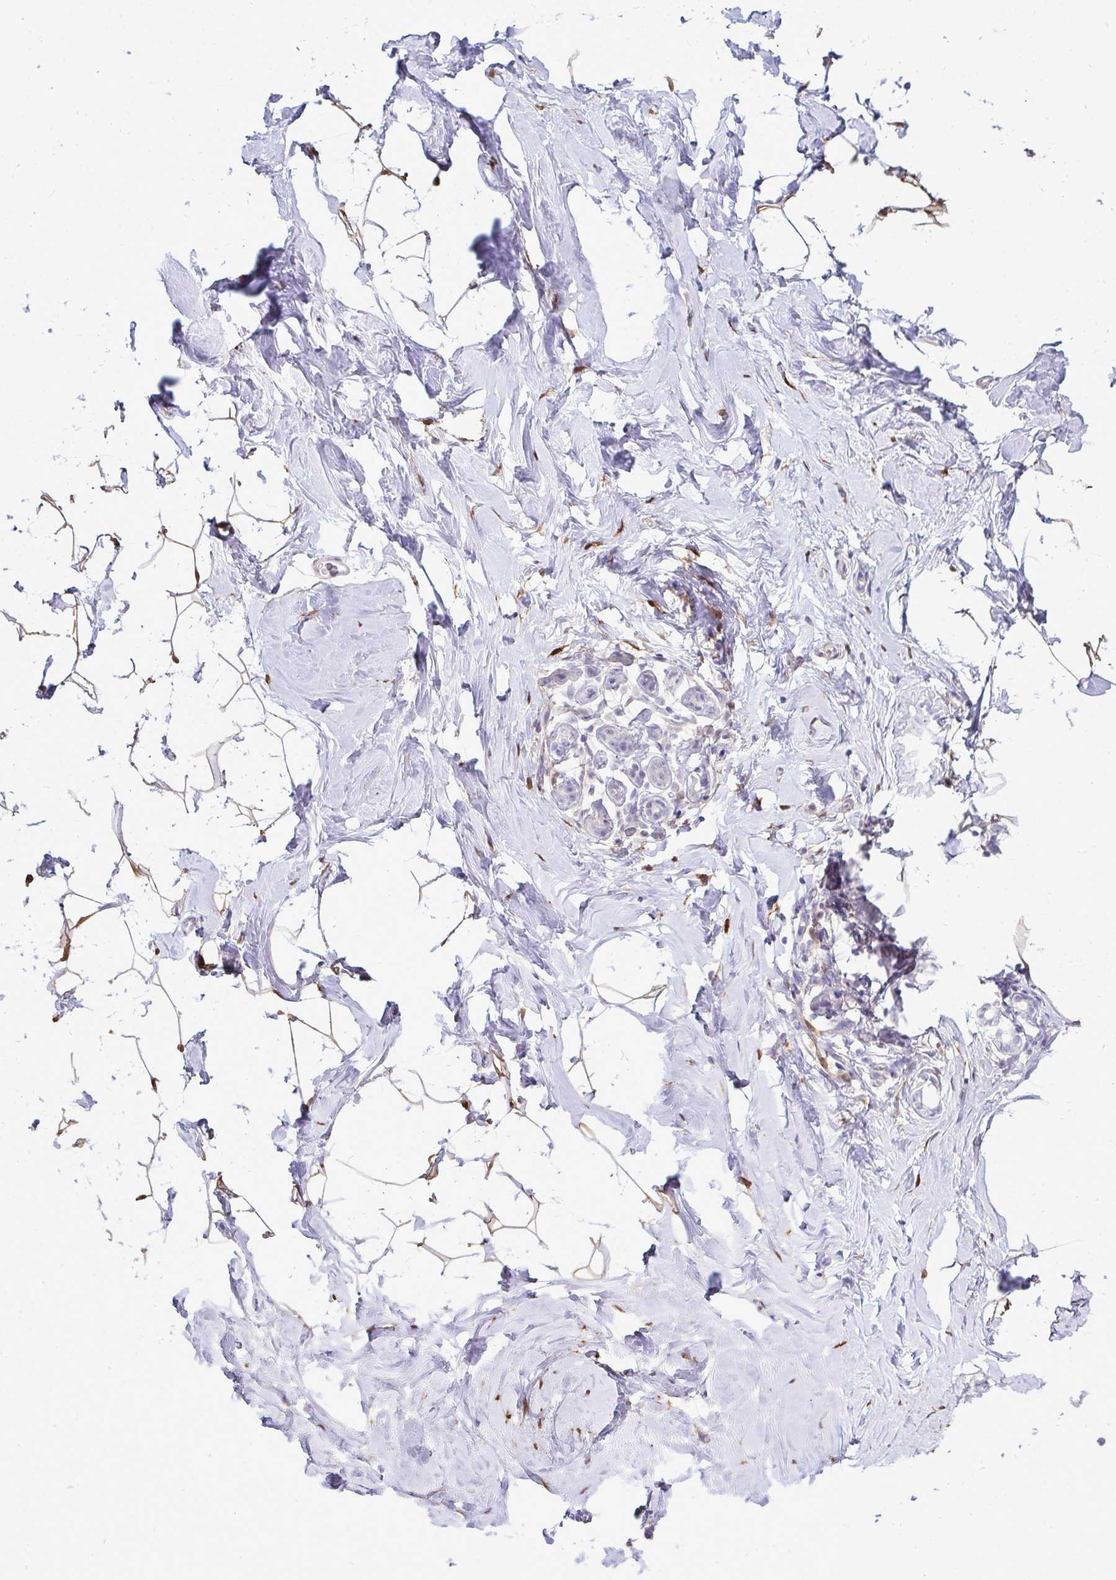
{"staining": {"intensity": "moderate", "quantity": ">75%", "location": "cytoplasmic/membranous,nuclear"}, "tissue": "breast", "cell_type": "Adipocytes", "image_type": "normal", "snomed": [{"axis": "morphology", "description": "Normal tissue, NOS"}, {"axis": "topography", "description": "Breast"}], "caption": "IHC histopathology image of benign breast stained for a protein (brown), which demonstrates medium levels of moderate cytoplasmic/membranous,nuclear expression in approximately >75% of adipocytes.", "gene": "HSPB6", "patient": {"sex": "female", "age": 32}}